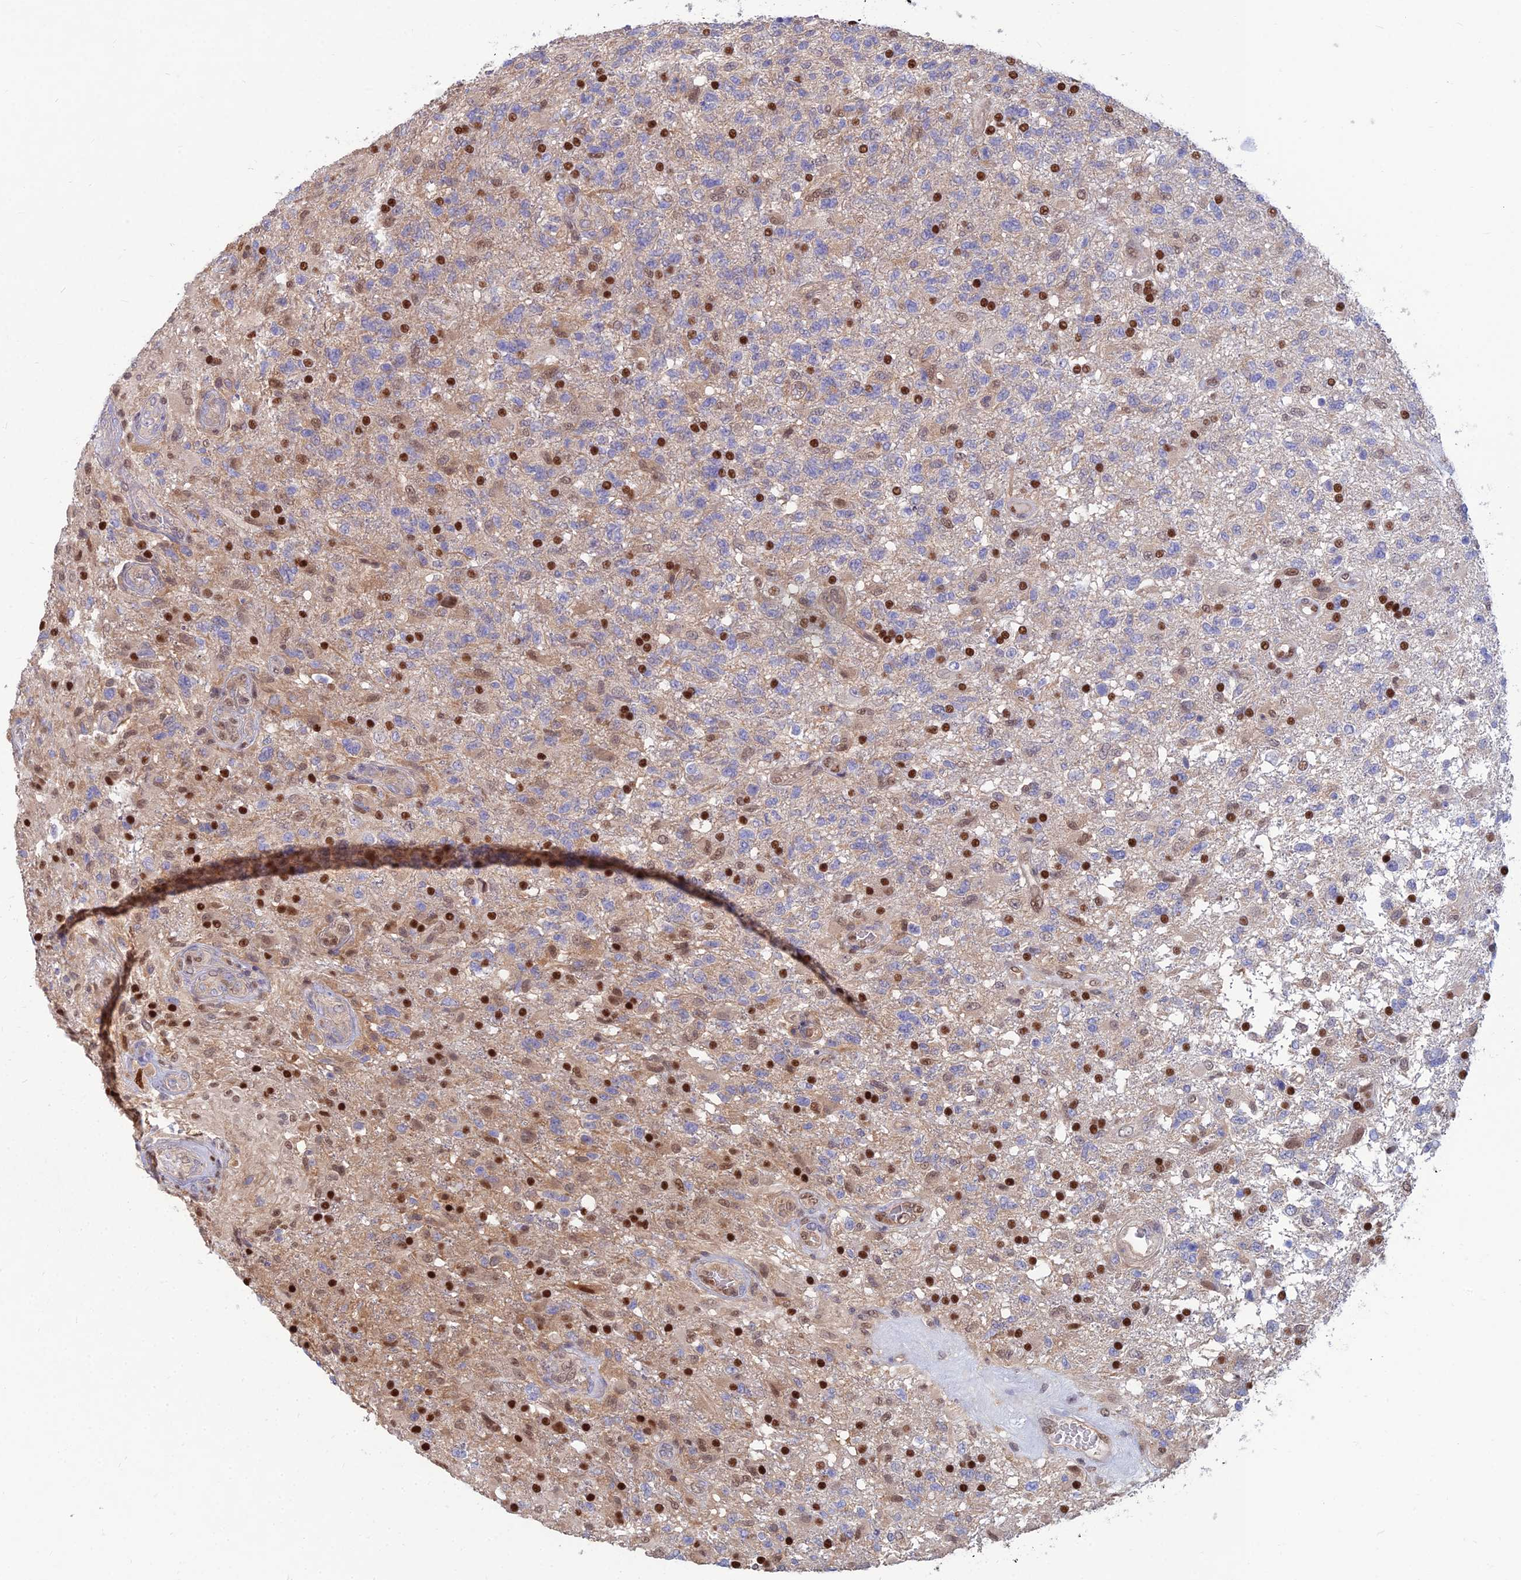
{"staining": {"intensity": "negative", "quantity": "none", "location": "none"}, "tissue": "glioma", "cell_type": "Tumor cells", "image_type": "cancer", "snomed": [{"axis": "morphology", "description": "Glioma, malignant, High grade"}, {"axis": "topography", "description": "Brain"}], "caption": "Tumor cells are negative for brown protein staining in malignant high-grade glioma. Nuclei are stained in blue.", "gene": "DNPEP", "patient": {"sex": "male", "age": 56}}